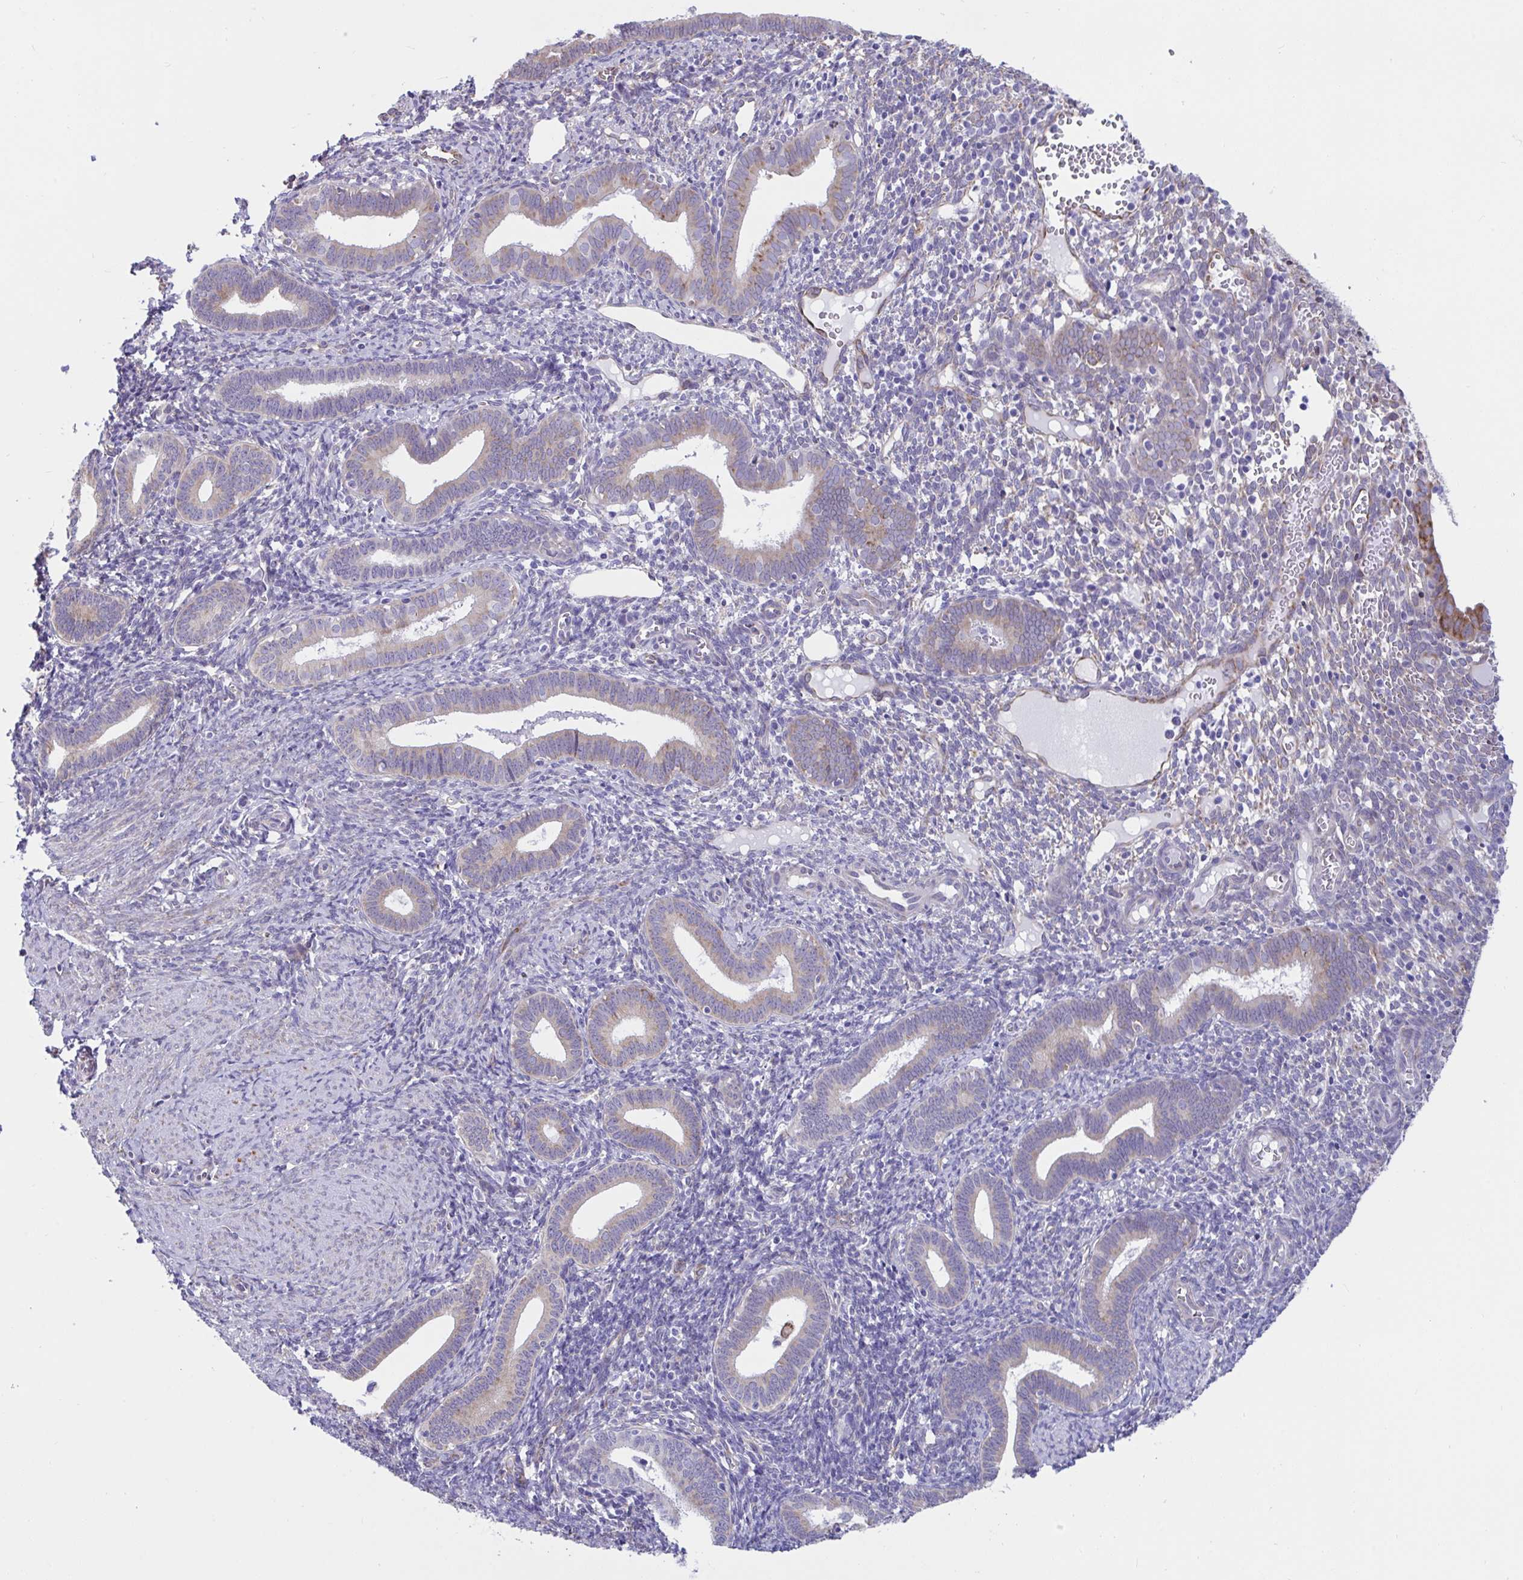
{"staining": {"intensity": "negative", "quantity": "none", "location": "none"}, "tissue": "endometrium", "cell_type": "Cells in endometrial stroma", "image_type": "normal", "snomed": [{"axis": "morphology", "description": "Normal tissue, NOS"}, {"axis": "topography", "description": "Endometrium"}], "caption": "Immunohistochemistry histopathology image of unremarkable endometrium: endometrium stained with DAB (3,3'-diaminobenzidine) shows no significant protein staining in cells in endometrial stroma. (Brightfield microscopy of DAB (3,3'-diaminobenzidine) IHC at high magnification).", "gene": "ASPH", "patient": {"sex": "female", "age": 41}}